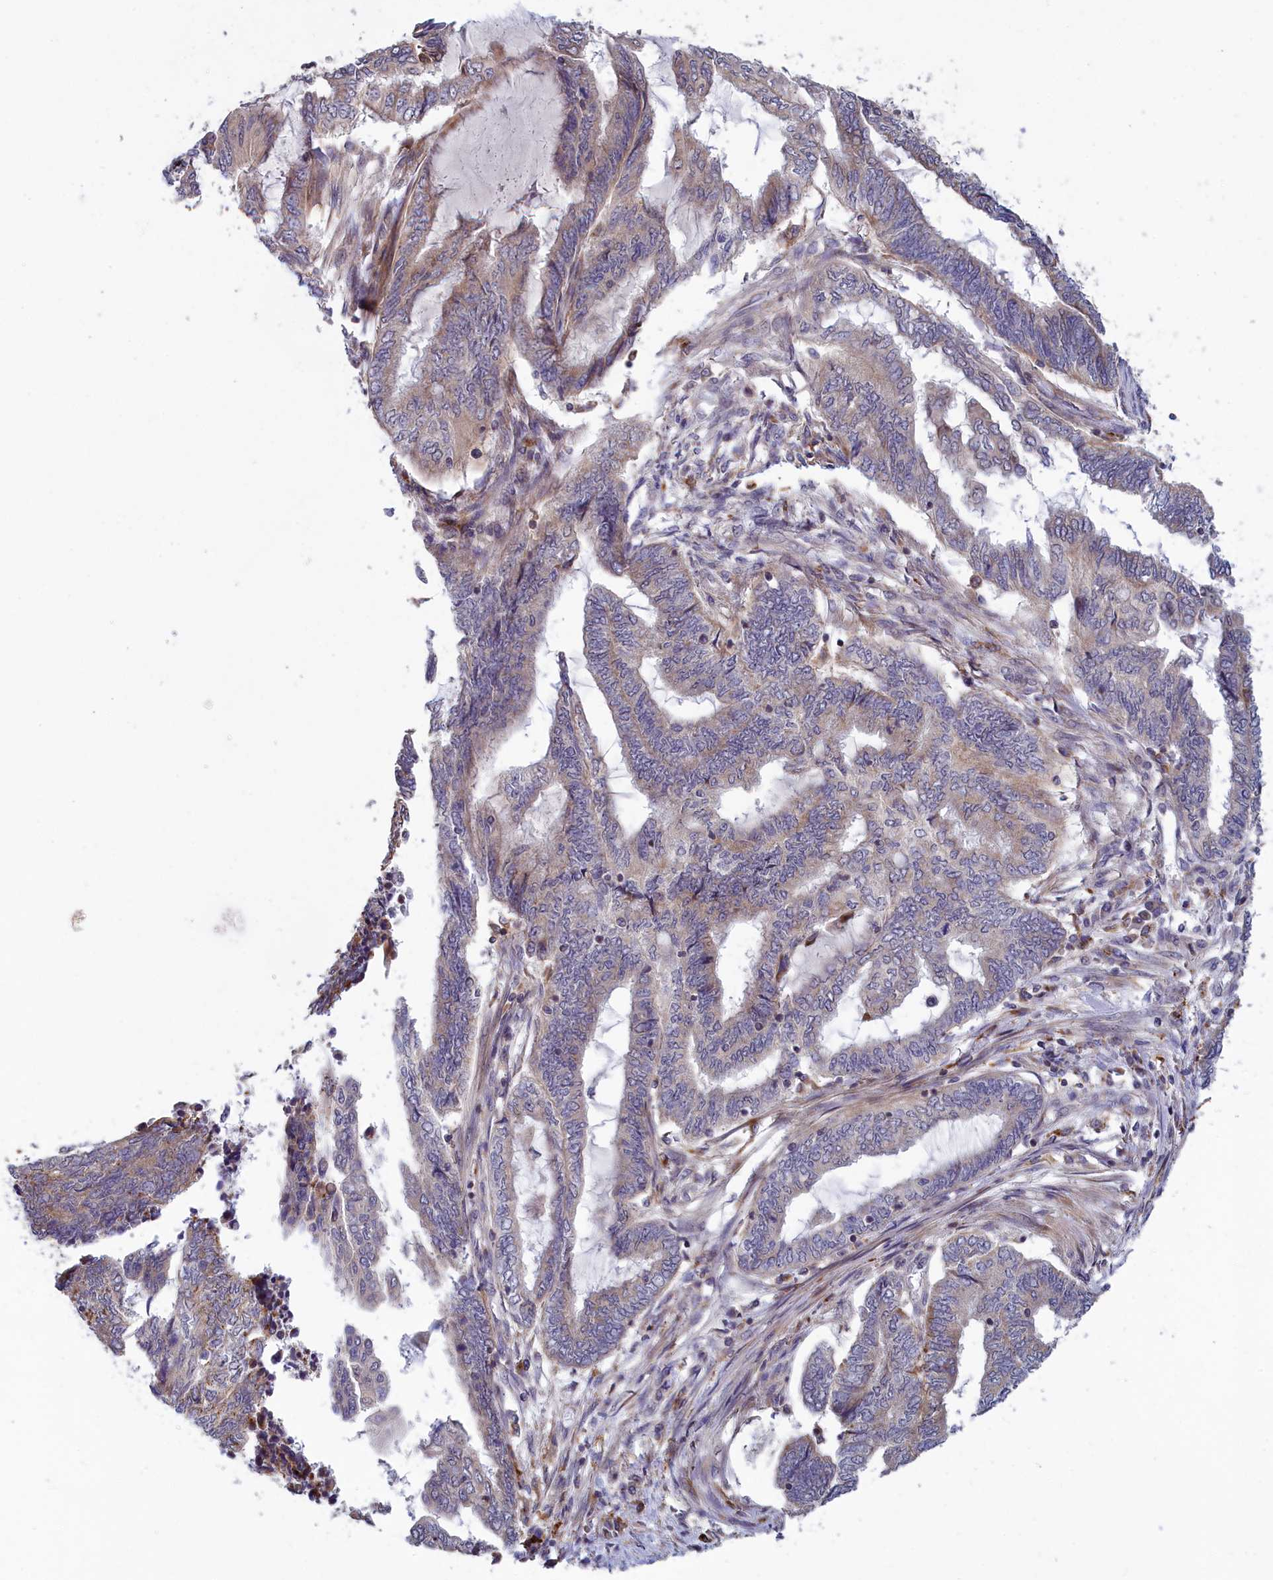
{"staining": {"intensity": "weak", "quantity": "<25%", "location": "cytoplasmic/membranous"}, "tissue": "endometrial cancer", "cell_type": "Tumor cells", "image_type": "cancer", "snomed": [{"axis": "morphology", "description": "Adenocarcinoma, NOS"}, {"axis": "topography", "description": "Uterus"}, {"axis": "topography", "description": "Endometrium"}], "caption": "There is no significant expression in tumor cells of endometrial cancer (adenocarcinoma).", "gene": "BLTP2", "patient": {"sex": "female", "age": 70}}